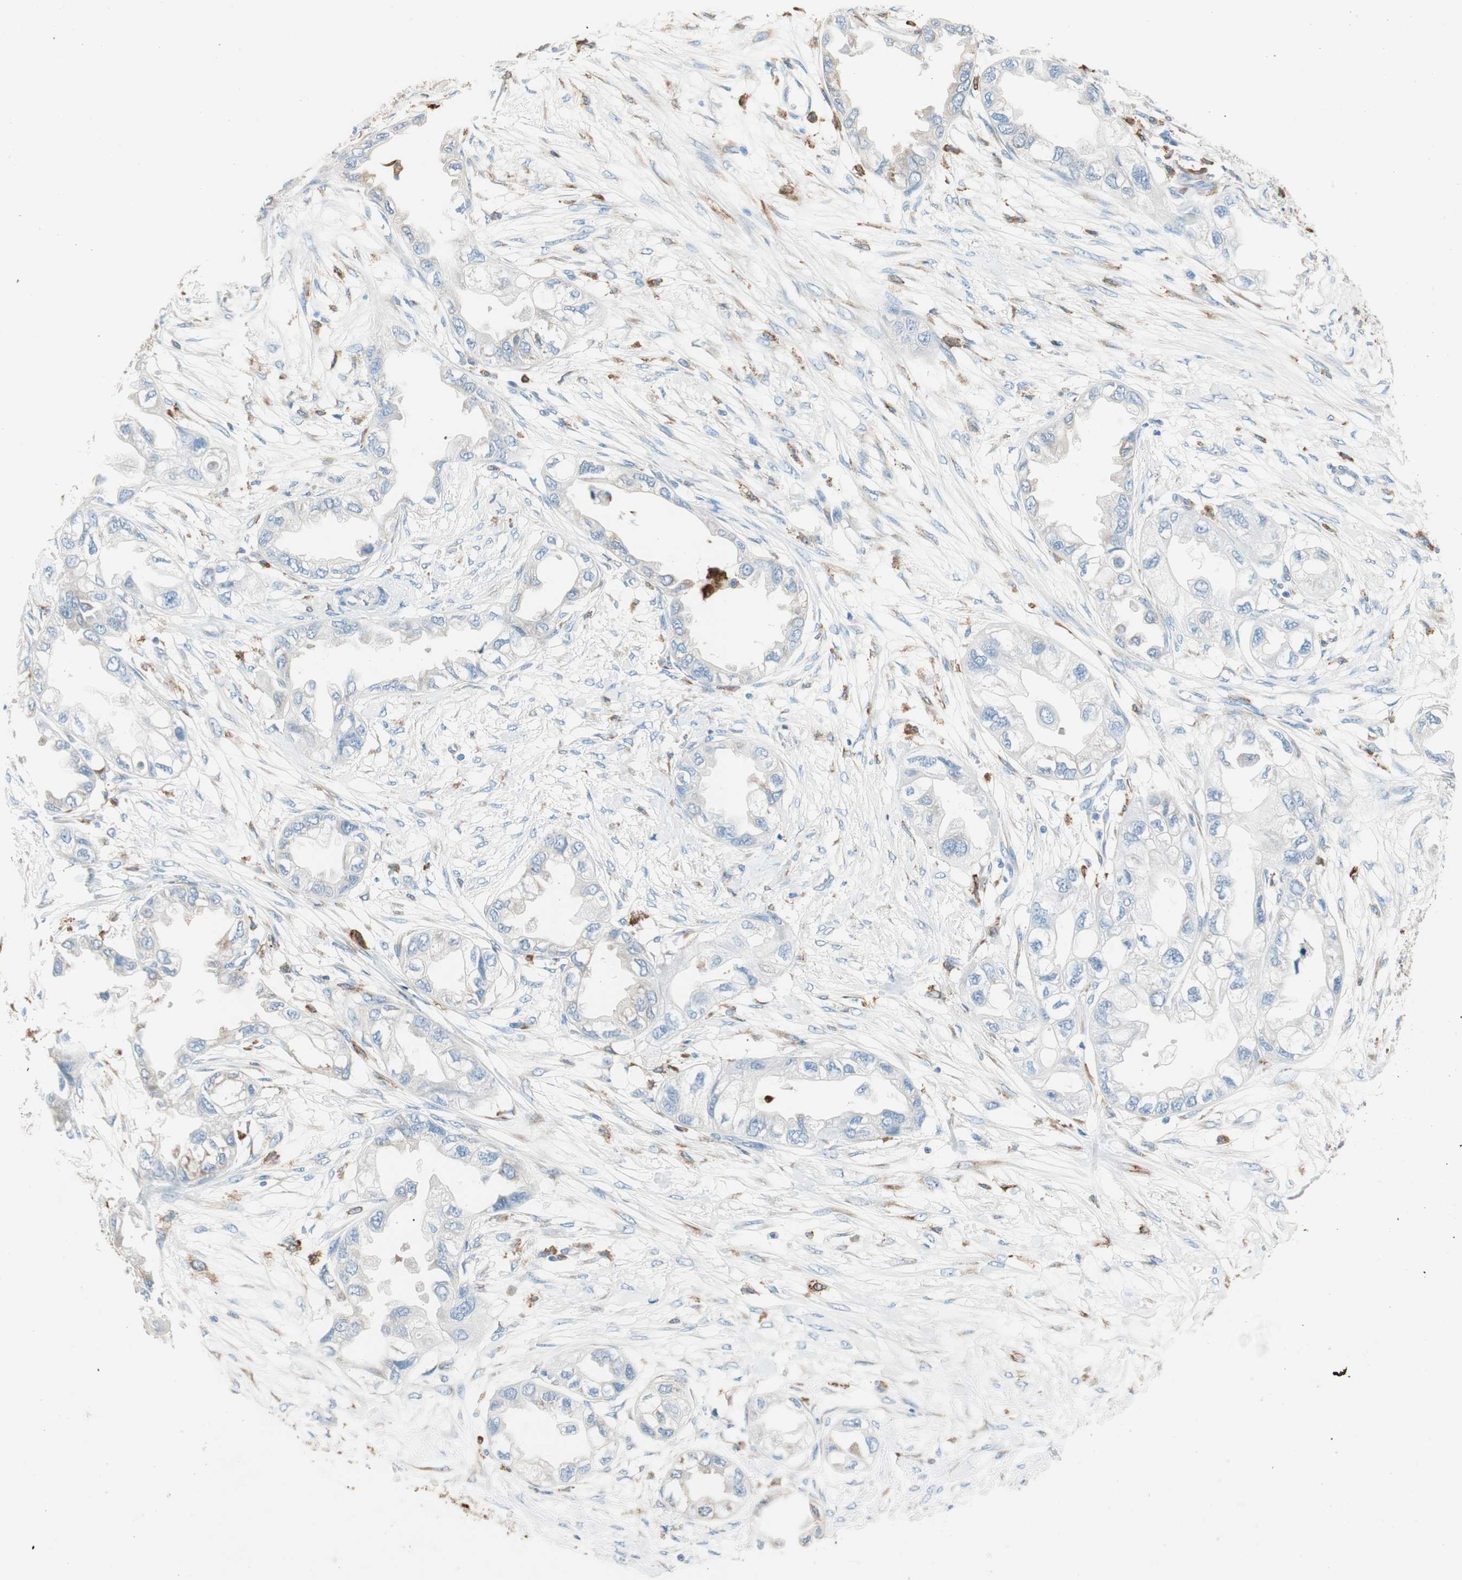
{"staining": {"intensity": "negative", "quantity": "none", "location": "none"}, "tissue": "endometrial cancer", "cell_type": "Tumor cells", "image_type": "cancer", "snomed": [{"axis": "morphology", "description": "Adenocarcinoma, NOS"}, {"axis": "topography", "description": "Endometrium"}], "caption": "Micrograph shows no protein expression in tumor cells of endometrial cancer tissue.", "gene": "GLUL", "patient": {"sex": "female", "age": 67}}